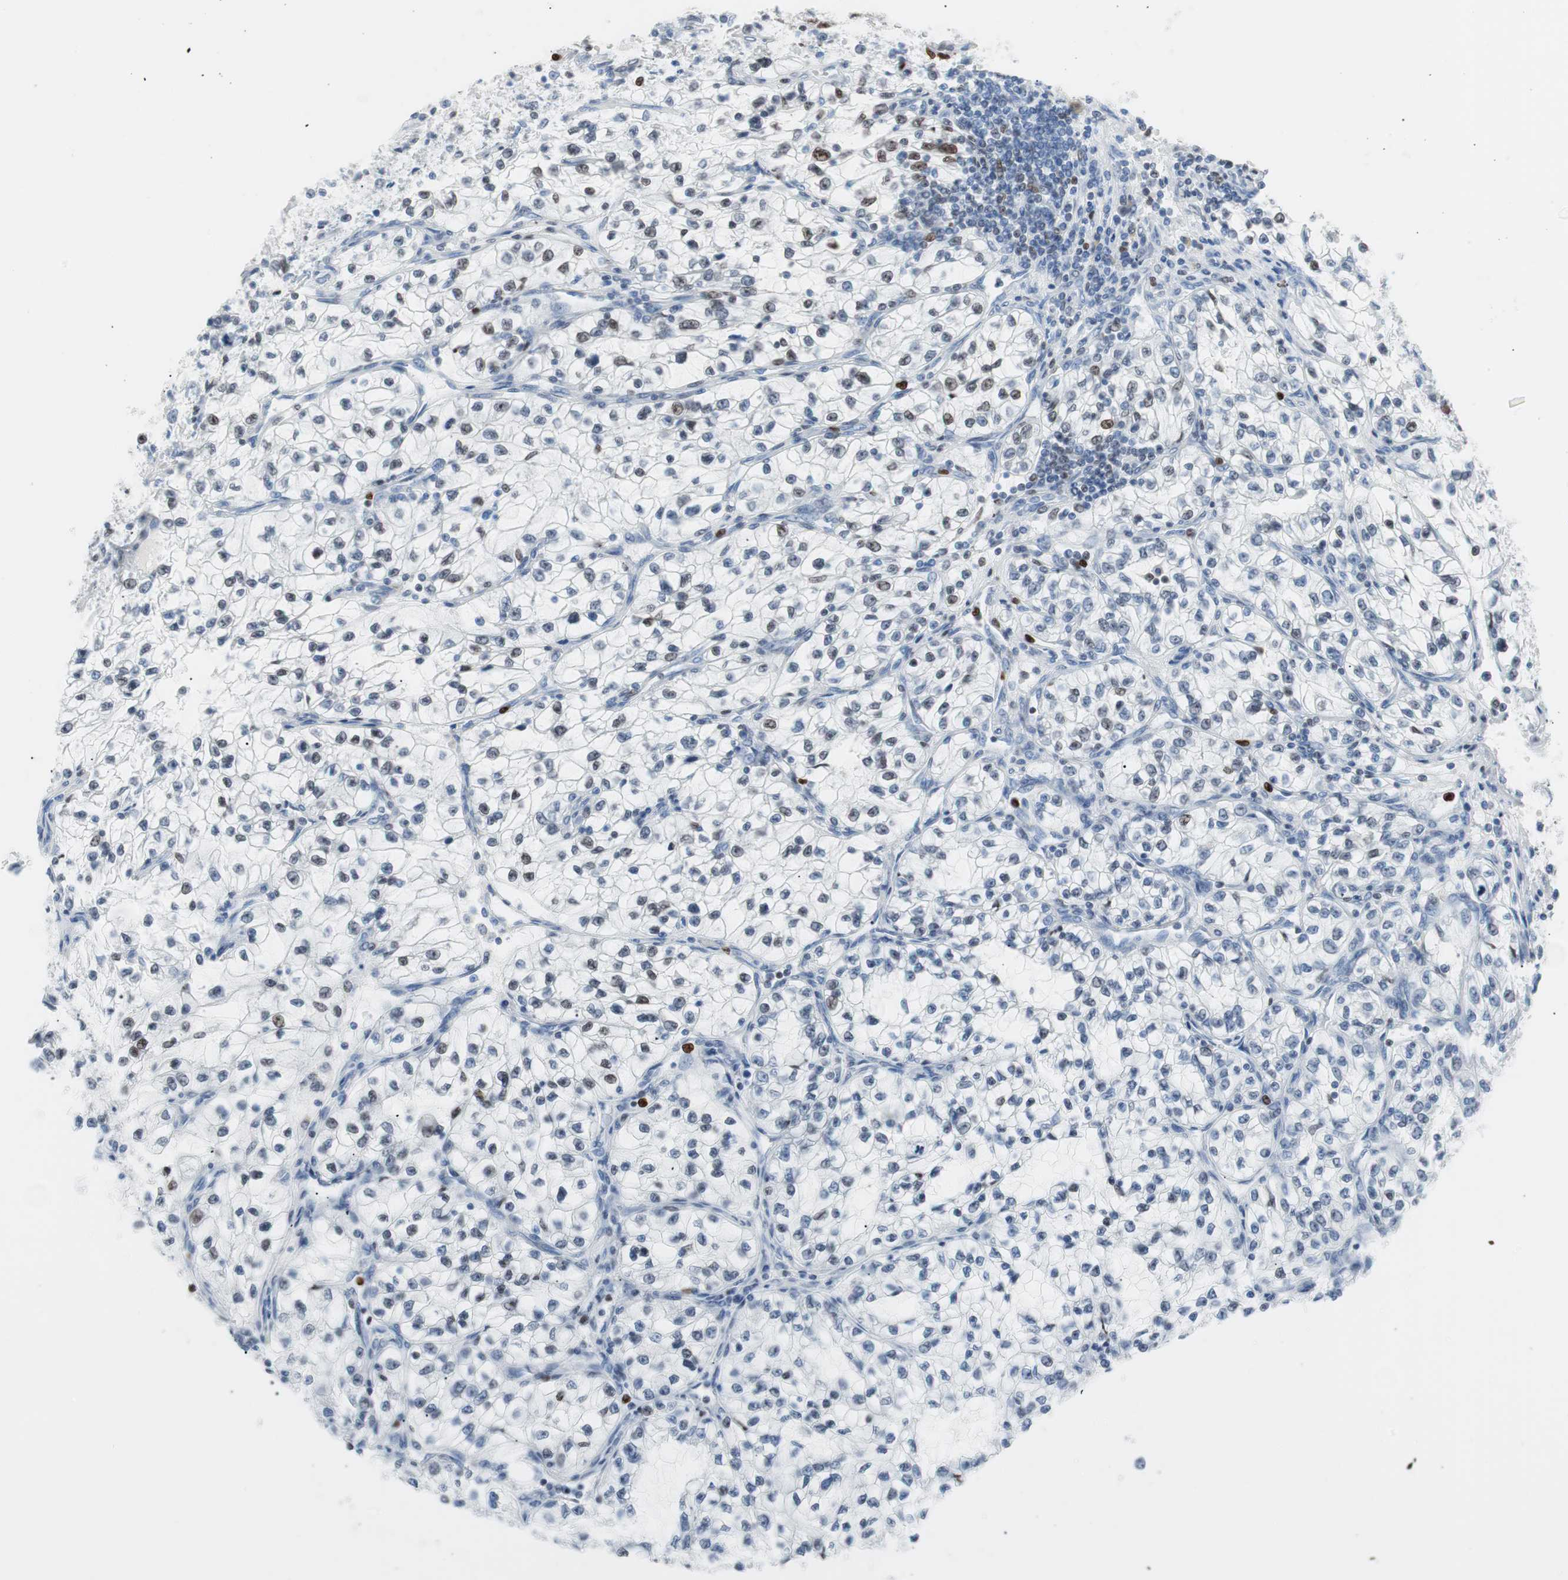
{"staining": {"intensity": "weak", "quantity": "<25%", "location": "nuclear"}, "tissue": "renal cancer", "cell_type": "Tumor cells", "image_type": "cancer", "snomed": [{"axis": "morphology", "description": "Adenocarcinoma, NOS"}, {"axis": "topography", "description": "Kidney"}], "caption": "There is no significant positivity in tumor cells of renal adenocarcinoma. The staining was performed using DAB (3,3'-diaminobenzidine) to visualize the protein expression in brown, while the nuclei were stained in blue with hematoxylin (Magnification: 20x).", "gene": "CEBPB", "patient": {"sex": "female", "age": 57}}